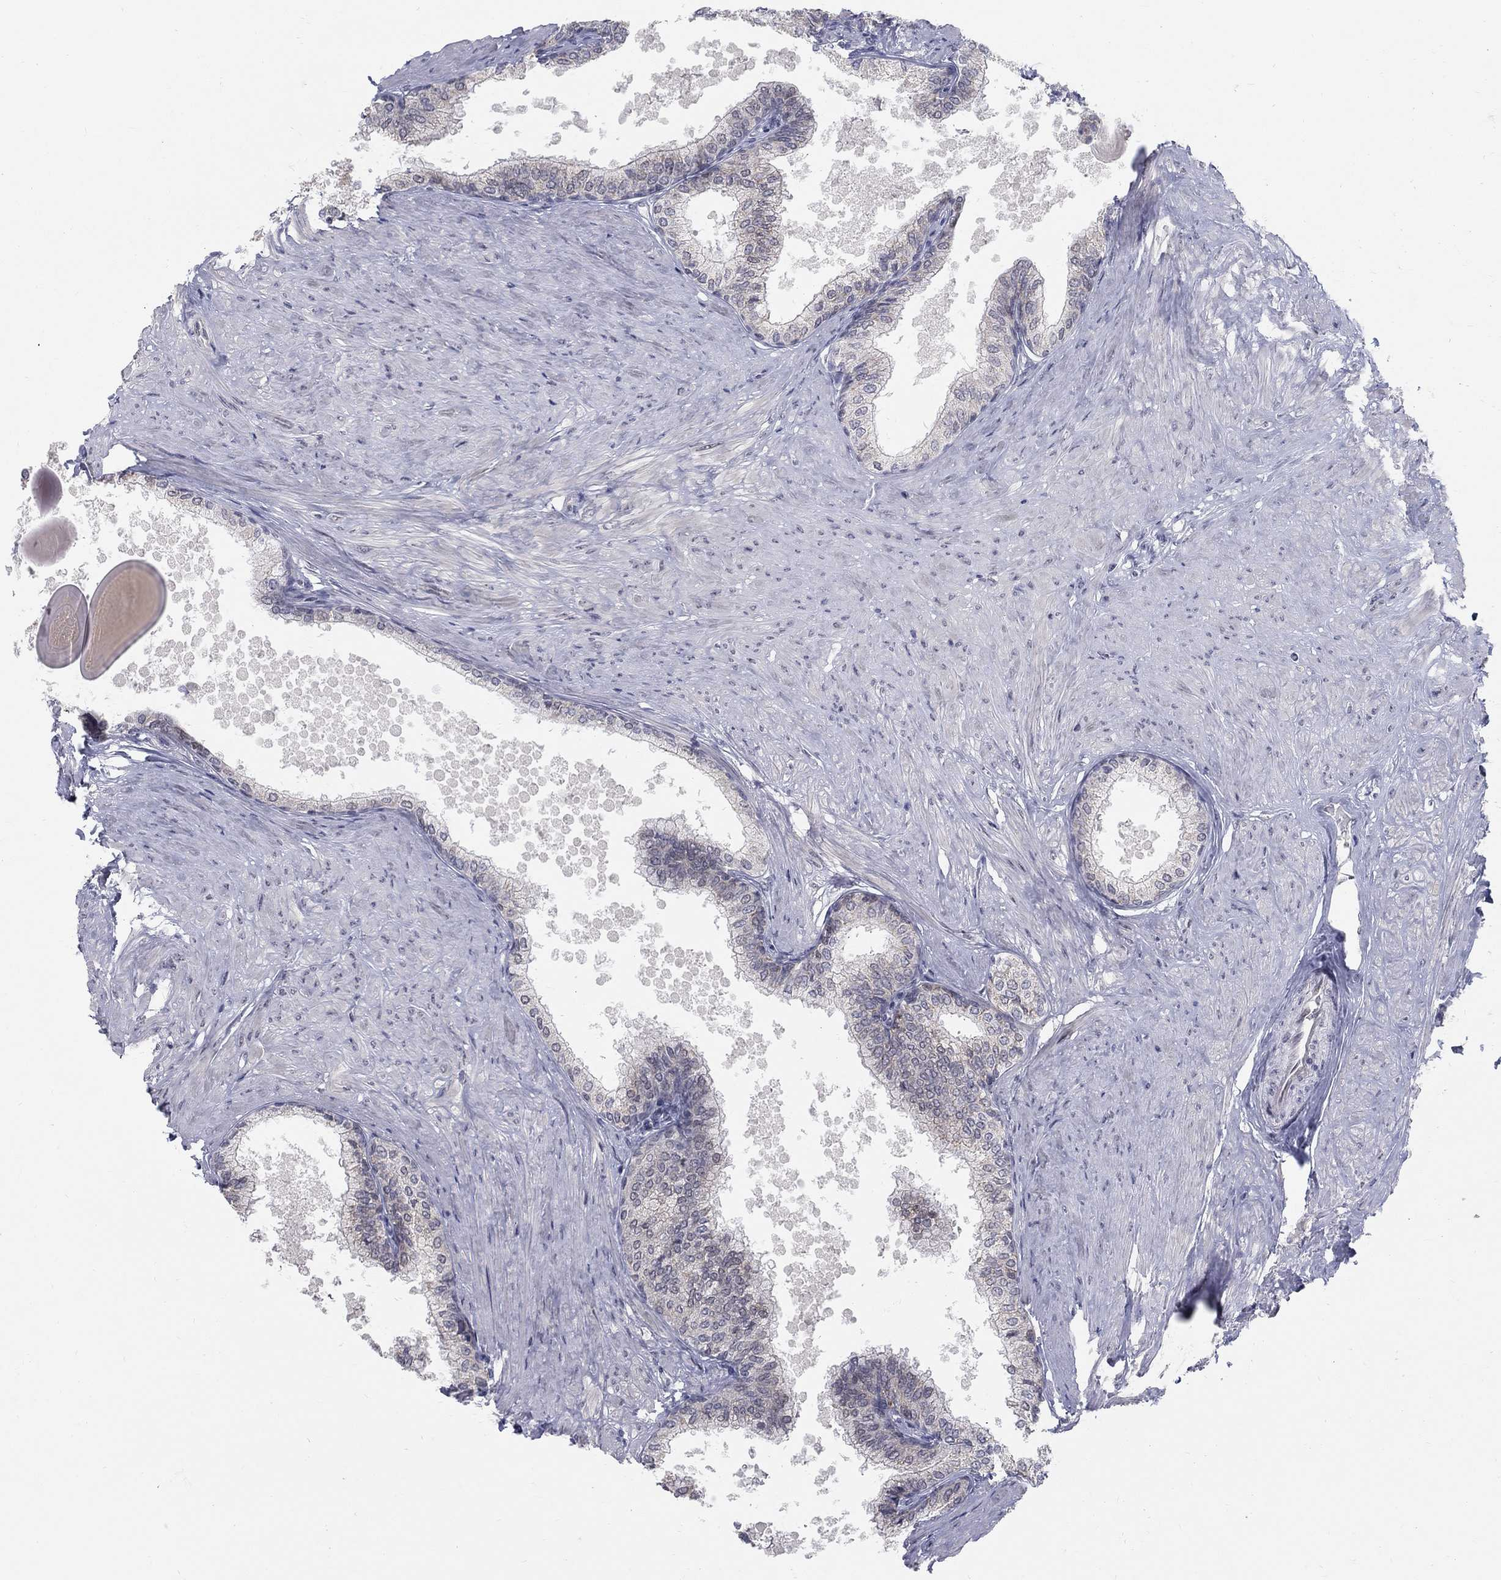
{"staining": {"intensity": "moderate", "quantity": "<25%", "location": "nuclear"}, "tissue": "prostate", "cell_type": "Glandular cells", "image_type": "normal", "snomed": [{"axis": "morphology", "description": "Normal tissue, NOS"}, {"axis": "topography", "description": "Prostate"}], "caption": "This image displays immunohistochemistry staining of normal human prostate, with low moderate nuclear positivity in about <25% of glandular cells.", "gene": "GCFC2", "patient": {"sex": "male", "age": 63}}